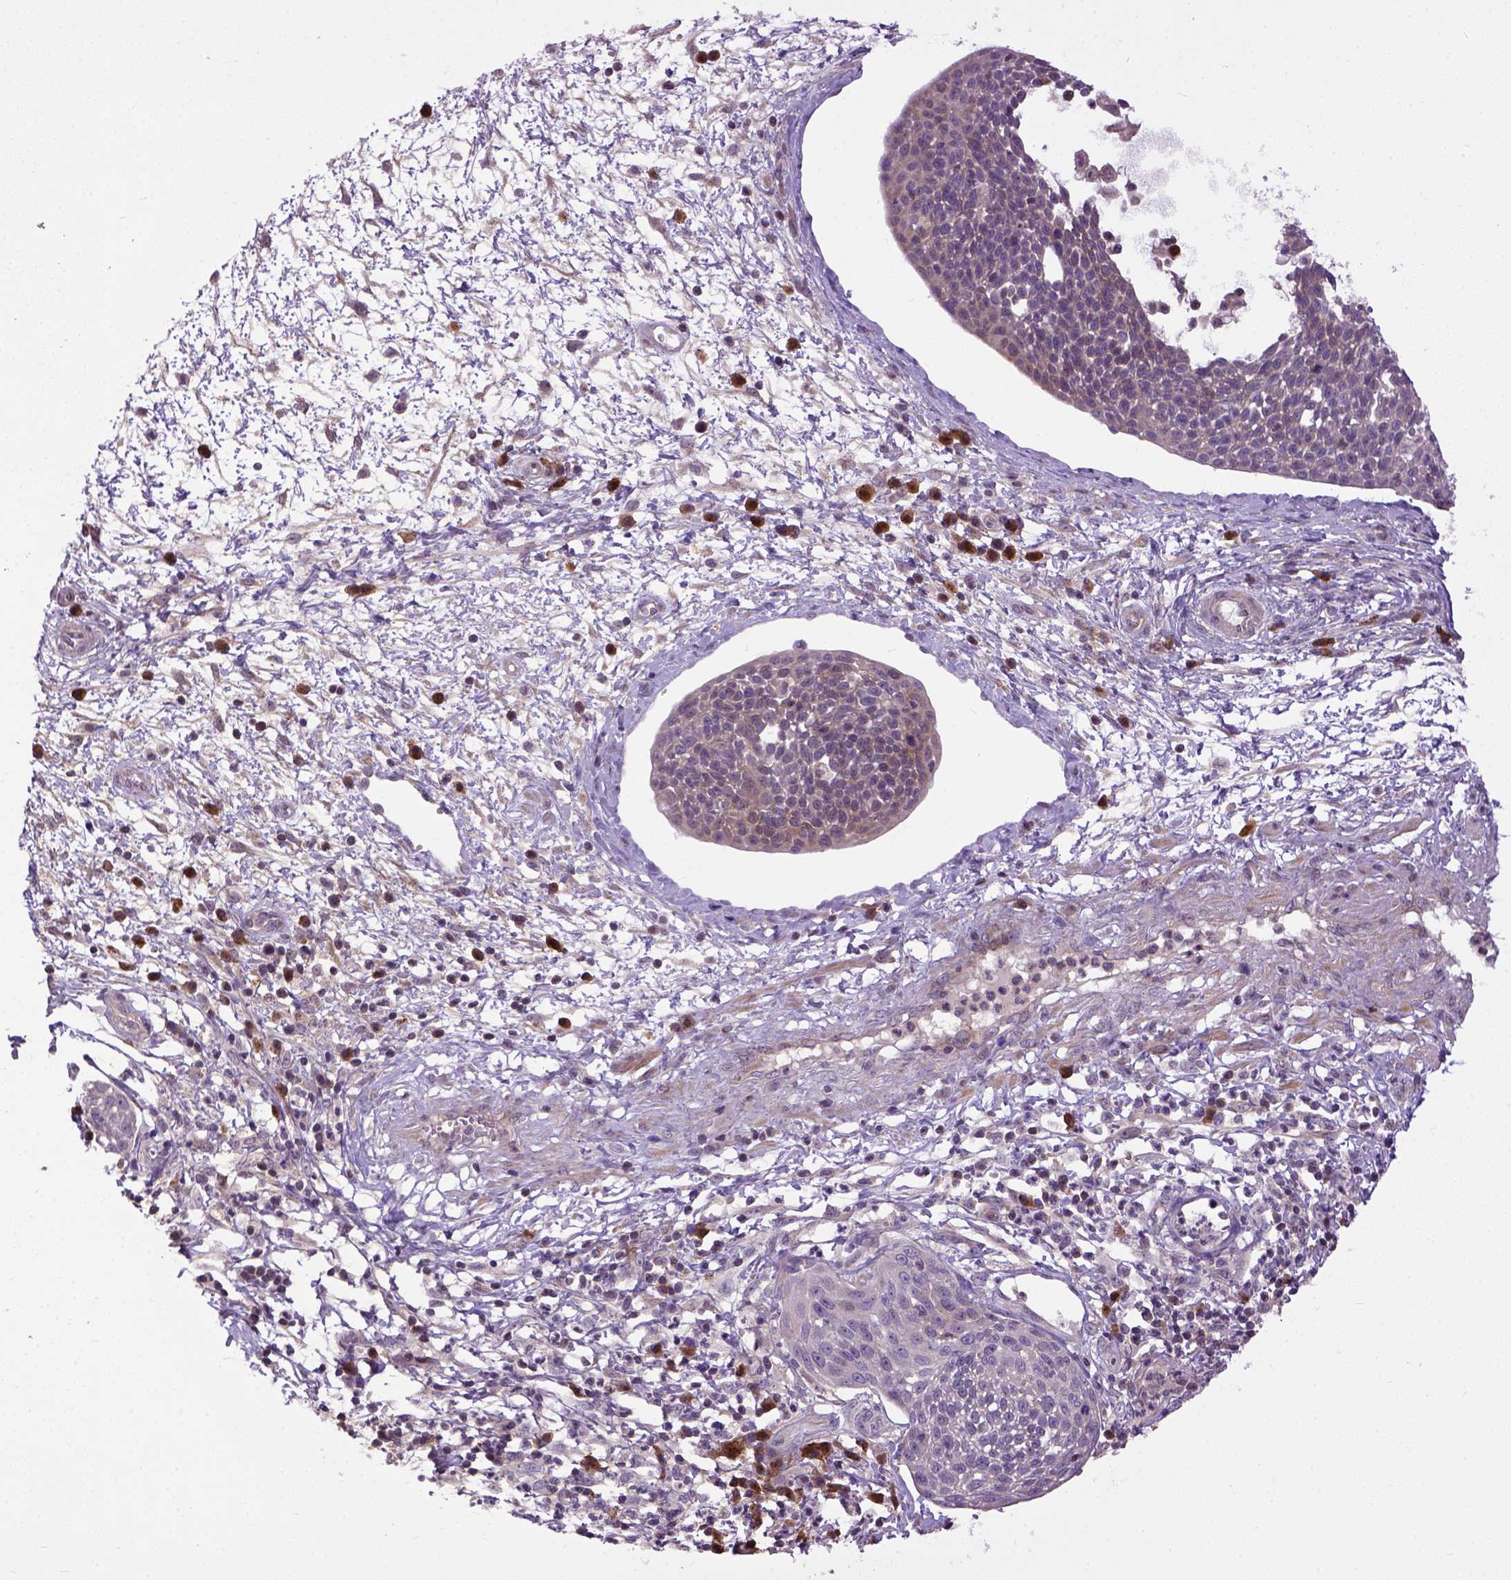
{"staining": {"intensity": "moderate", "quantity": "25%-75%", "location": "cytoplasmic/membranous"}, "tissue": "cervical cancer", "cell_type": "Tumor cells", "image_type": "cancer", "snomed": [{"axis": "morphology", "description": "Squamous cell carcinoma, NOS"}, {"axis": "topography", "description": "Cervix"}], "caption": "Protein expression analysis of cervical cancer displays moderate cytoplasmic/membranous staining in approximately 25%-75% of tumor cells. (IHC, brightfield microscopy, high magnification).", "gene": "CPNE1", "patient": {"sex": "female", "age": 34}}